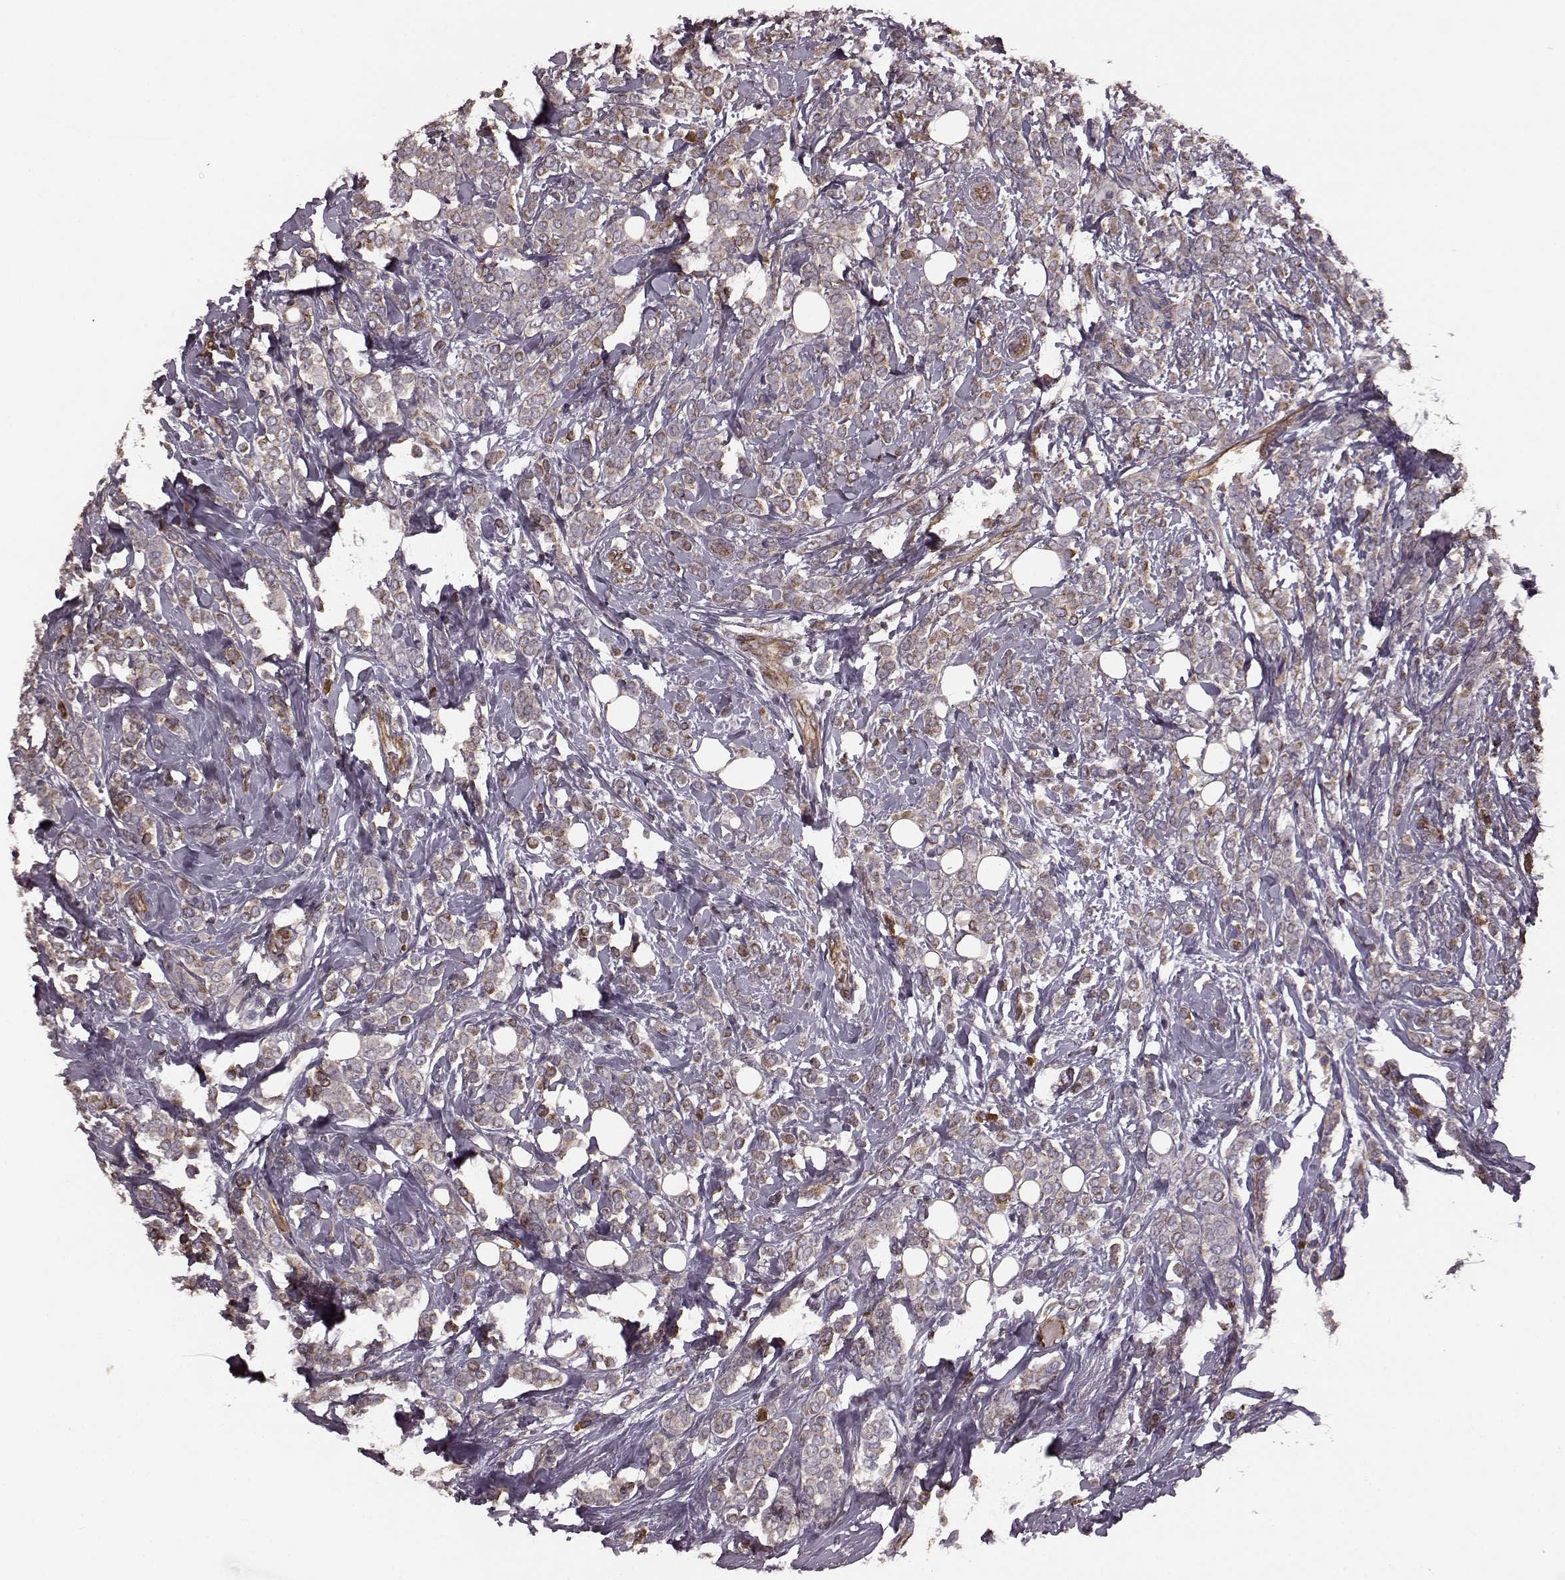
{"staining": {"intensity": "moderate", "quantity": ">75%", "location": "cytoplasmic/membranous"}, "tissue": "breast cancer", "cell_type": "Tumor cells", "image_type": "cancer", "snomed": [{"axis": "morphology", "description": "Lobular carcinoma"}, {"axis": "topography", "description": "Breast"}], "caption": "About >75% of tumor cells in lobular carcinoma (breast) reveal moderate cytoplasmic/membranous protein positivity as visualized by brown immunohistochemical staining.", "gene": "NTF3", "patient": {"sex": "female", "age": 49}}